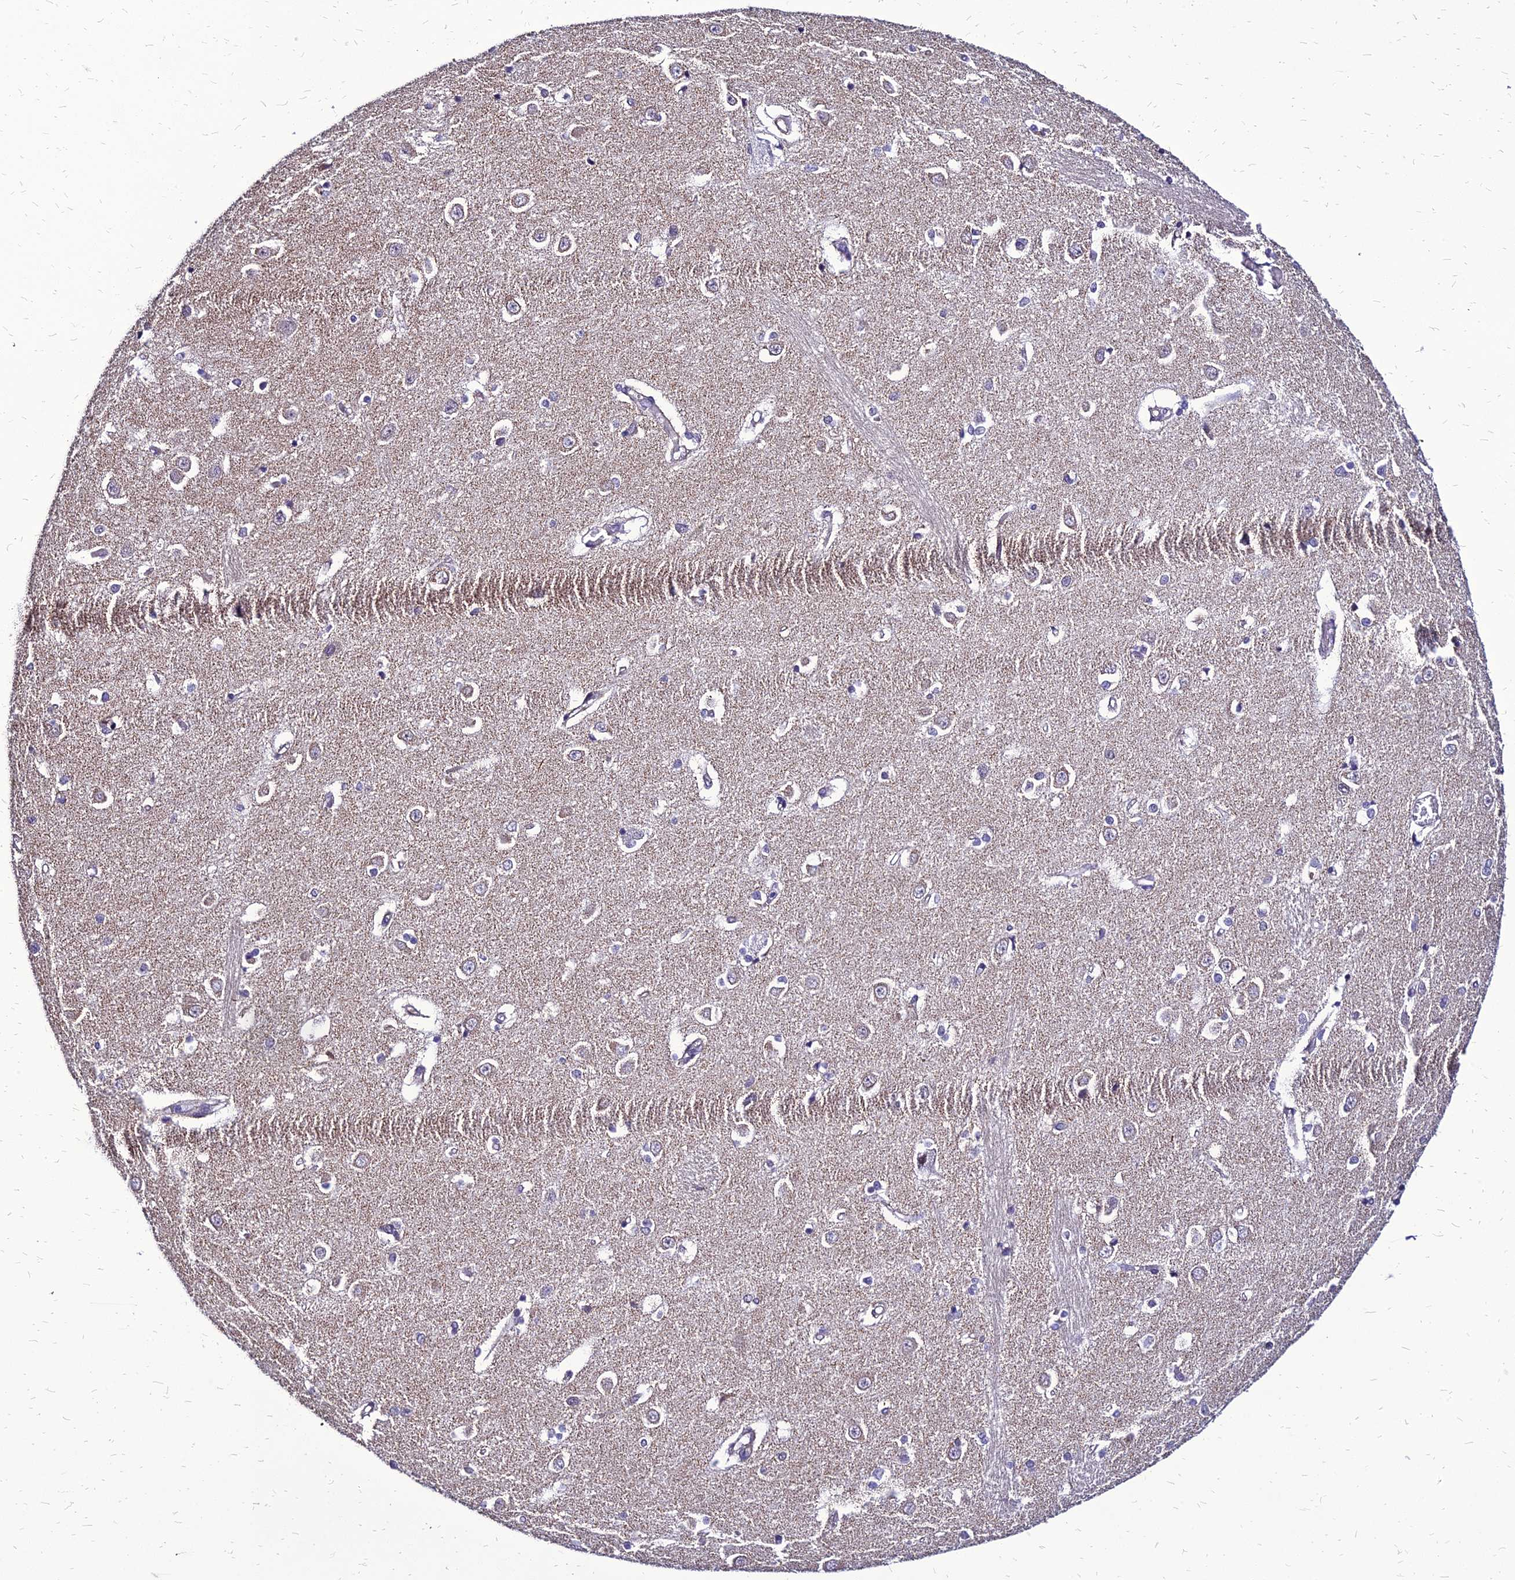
{"staining": {"intensity": "weak", "quantity": "<25%", "location": "cytoplasmic/membranous"}, "tissue": "caudate", "cell_type": "Glial cells", "image_type": "normal", "snomed": [{"axis": "morphology", "description": "Normal tissue, NOS"}, {"axis": "topography", "description": "Lateral ventricle wall"}], "caption": "High power microscopy image of an immunohistochemistry photomicrograph of normal caudate, revealing no significant expression in glial cells.", "gene": "YEATS2", "patient": {"sex": "male", "age": 37}}